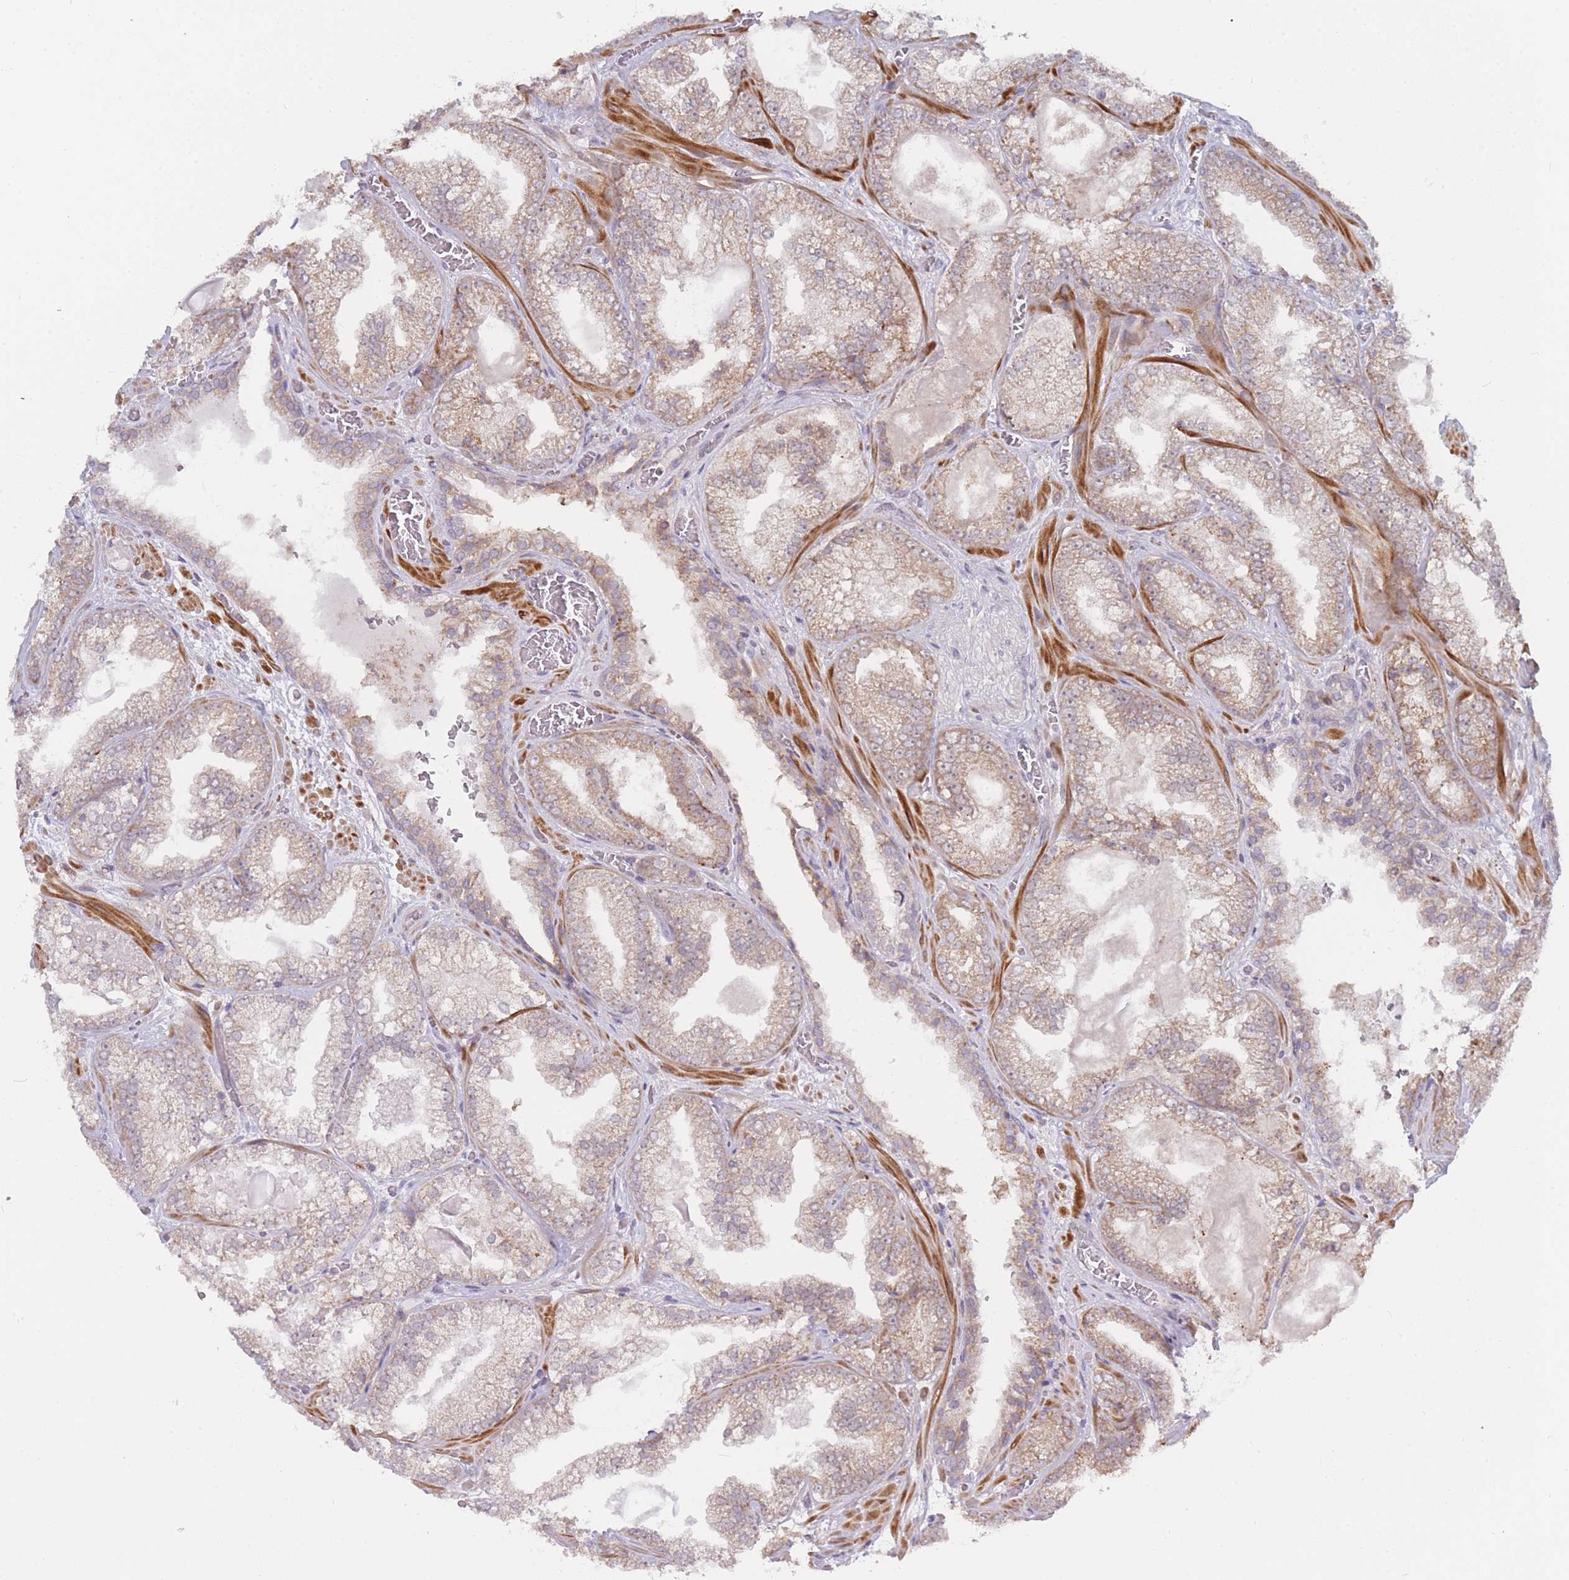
{"staining": {"intensity": "weak", "quantity": ">75%", "location": "cytoplasmic/membranous"}, "tissue": "prostate cancer", "cell_type": "Tumor cells", "image_type": "cancer", "snomed": [{"axis": "morphology", "description": "Adenocarcinoma, Low grade"}, {"axis": "topography", "description": "Prostate"}], "caption": "There is low levels of weak cytoplasmic/membranous staining in tumor cells of prostate low-grade adenocarcinoma, as demonstrated by immunohistochemical staining (brown color).", "gene": "TRIM26", "patient": {"sex": "male", "age": 57}}